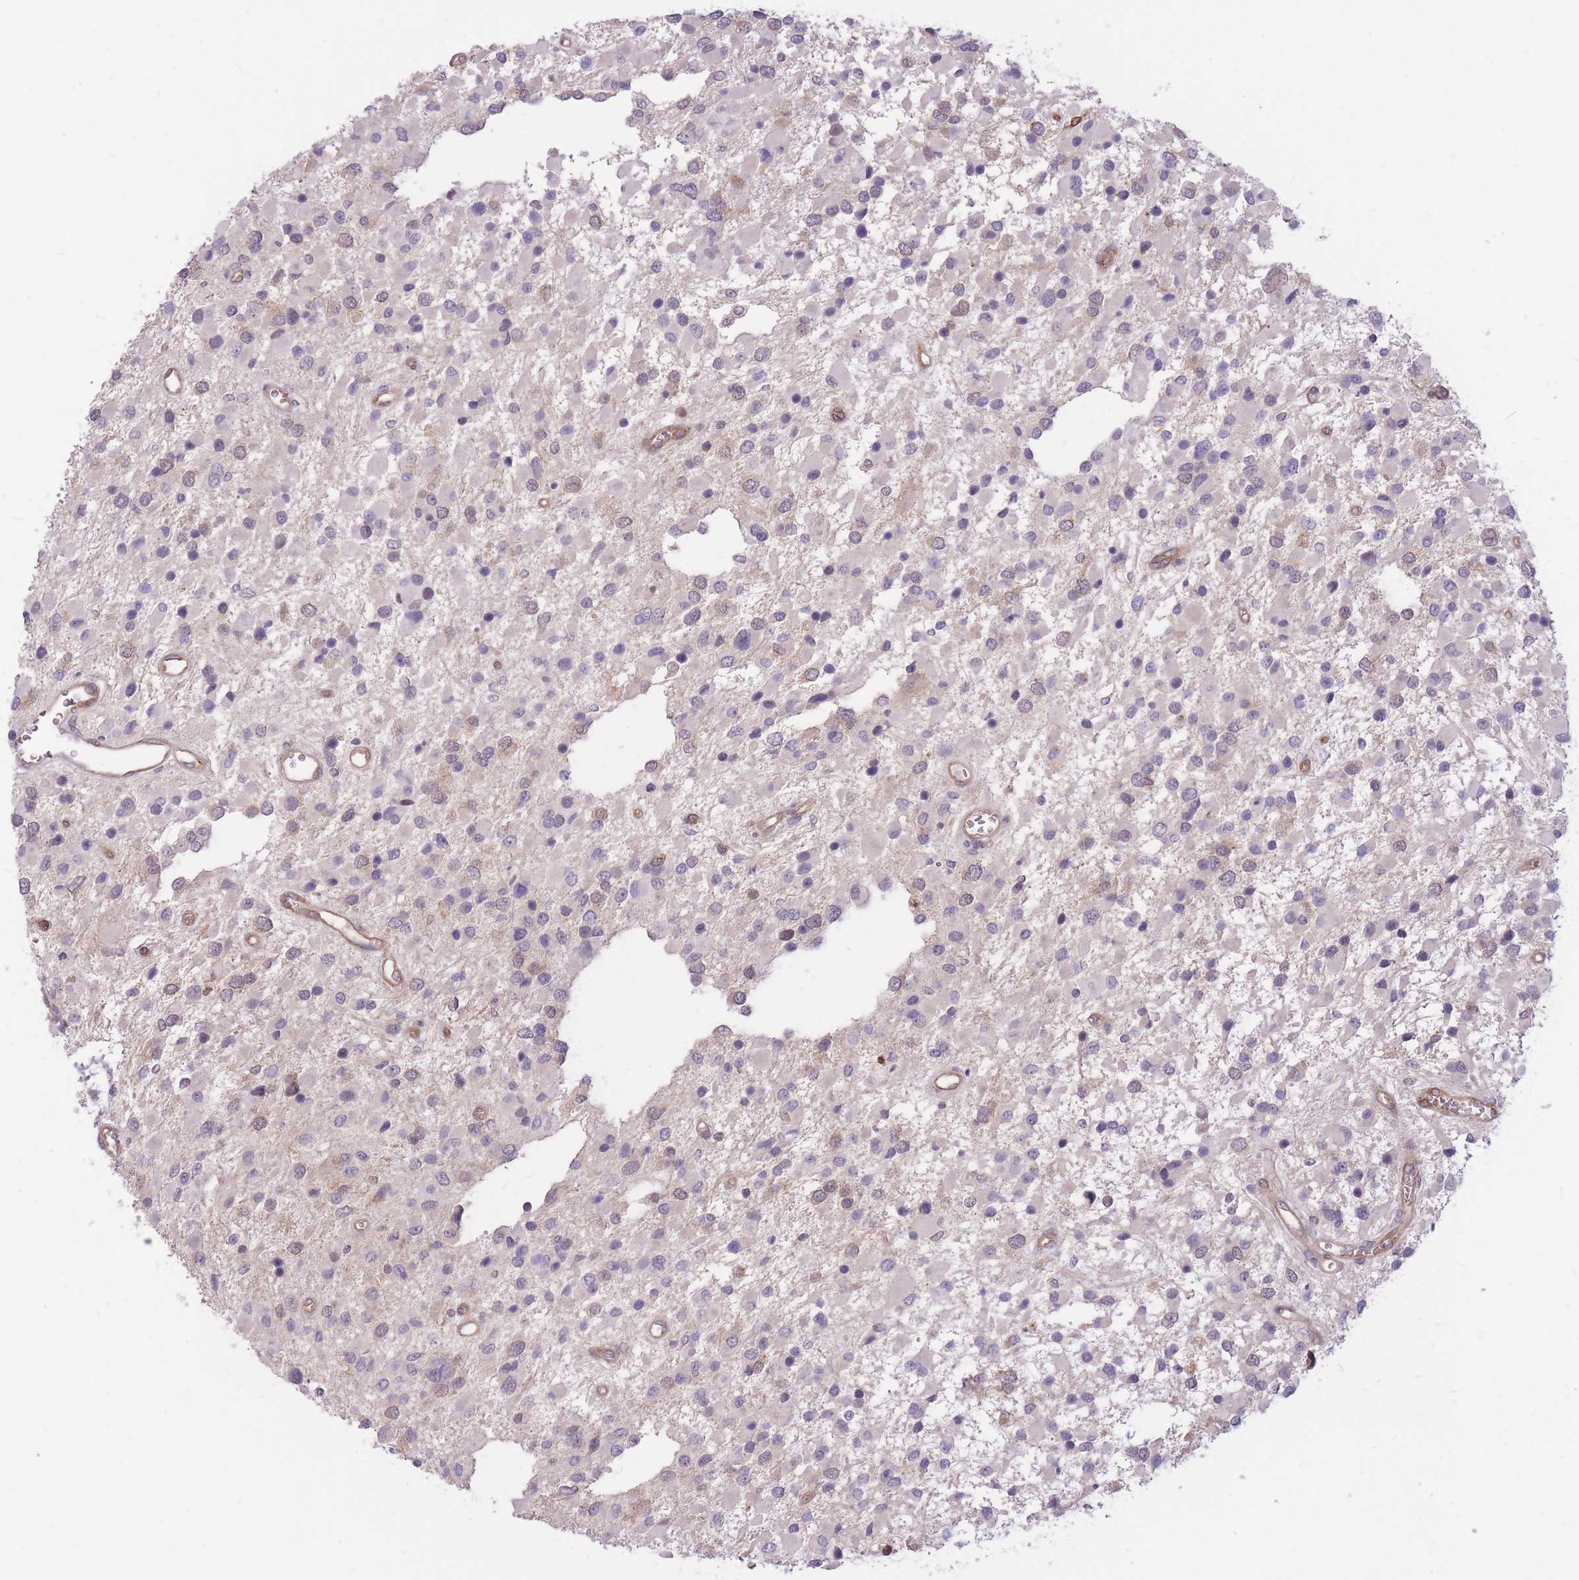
{"staining": {"intensity": "weak", "quantity": "<25%", "location": "cytoplasmic/membranous,nuclear"}, "tissue": "glioma", "cell_type": "Tumor cells", "image_type": "cancer", "snomed": [{"axis": "morphology", "description": "Glioma, malignant, High grade"}, {"axis": "topography", "description": "Brain"}], "caption": "Histopathology image shows no significant protein expression in tumor cells of high-grade glioma (malignant).", "gene": "TCF20", "patient": {"sex": "male", "age": 53}}